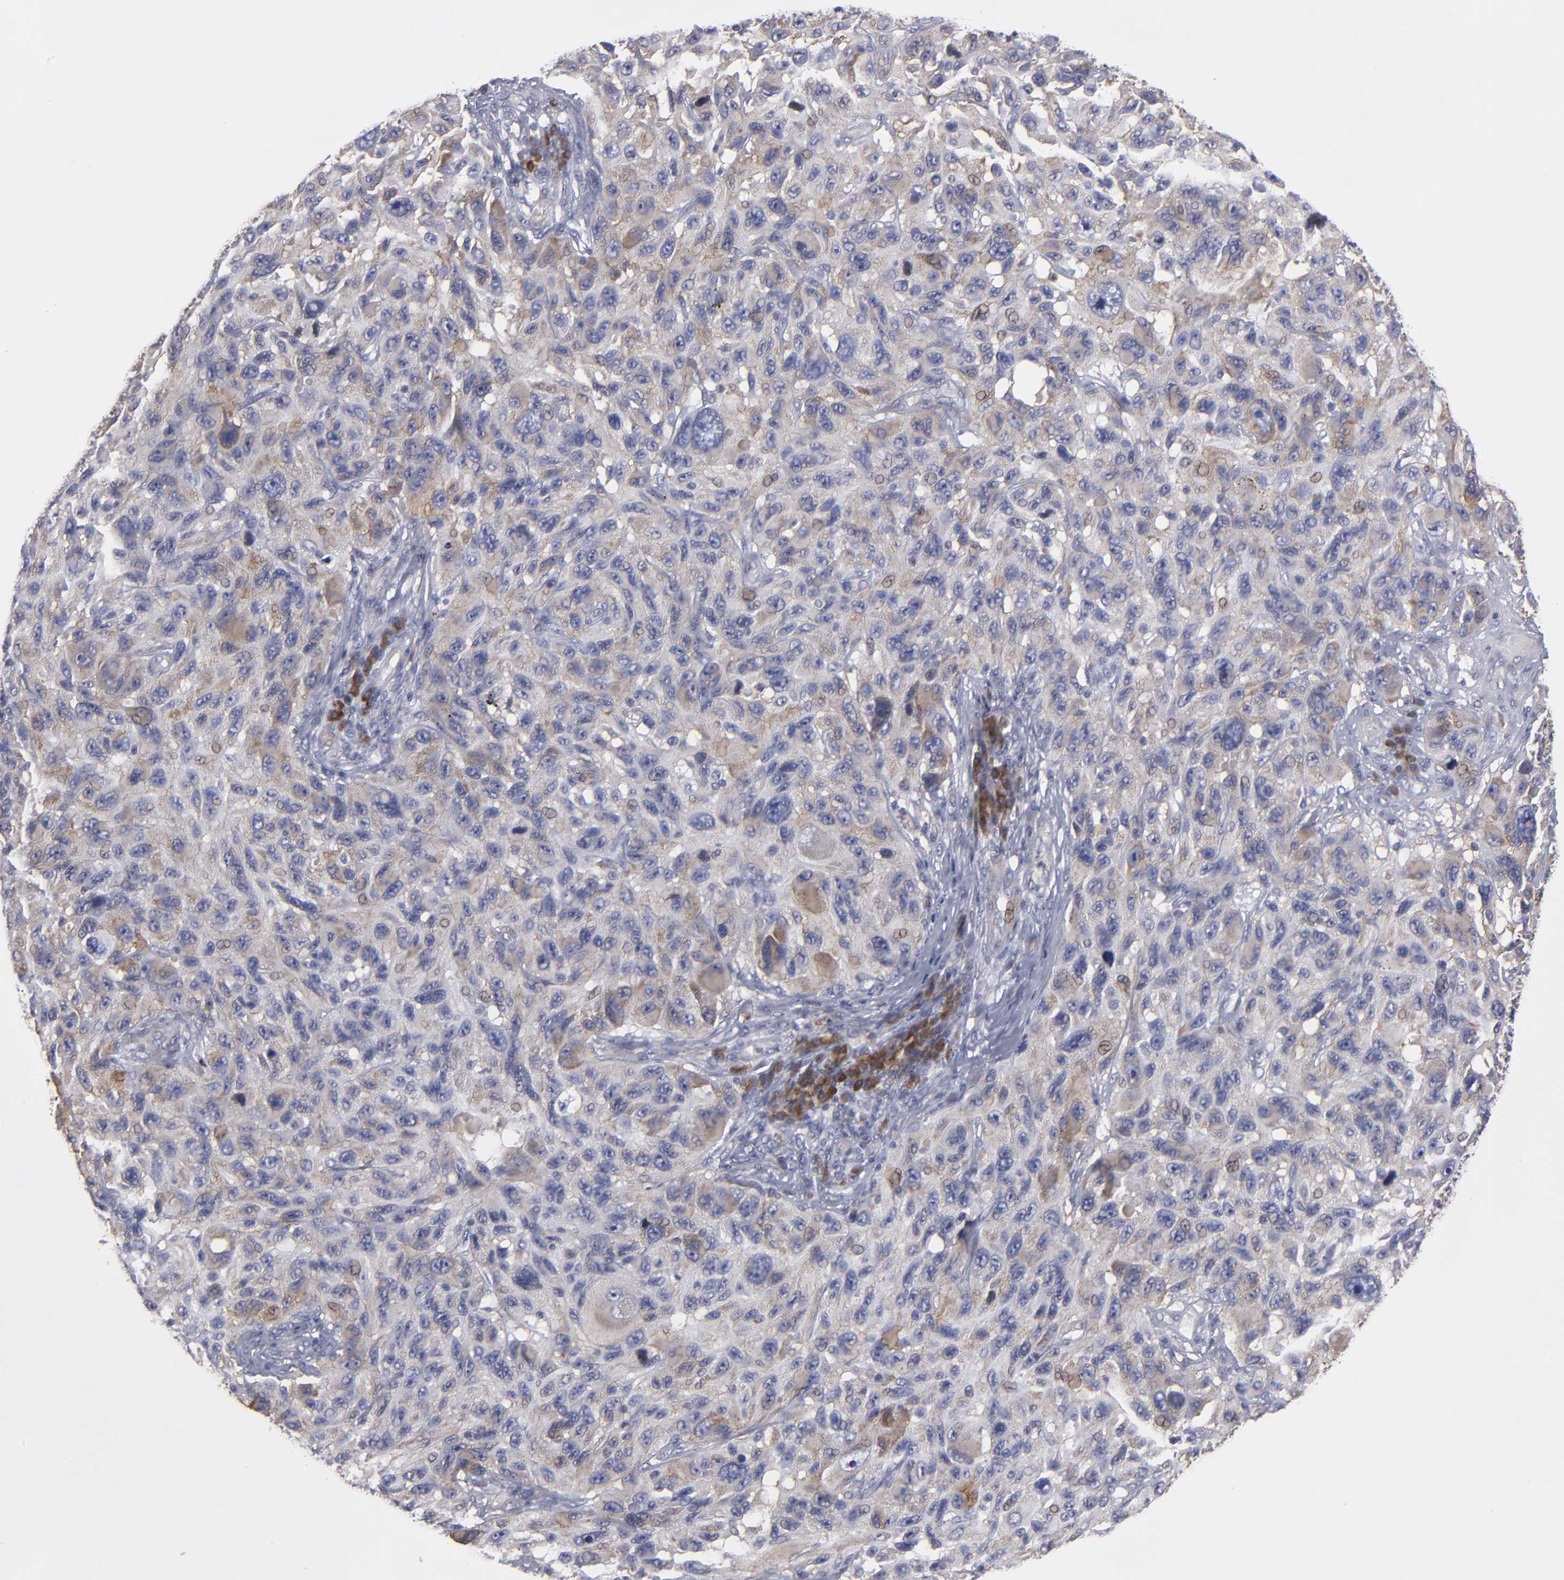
{"staining": {"intensity": "moderate", "quantity": ">75%", "location": "cytoplasmic/membranous"}, "tissue": "melanoma", "cell_type": "Tumor cells", "image_type": "cancer", "snomed": [{"axis": "morphology", "description": "Malignant melanoma, NOS"}, {"axis": "topography", "description": "Skin"}], "caption": "Brown immunohistochemical staining in human melanoma shows moderate cytoplasmic/membranous positivity in approximately >75% of tumor cells.", "gene": "CEP97", "patient": {"sex": "male", "age": 53}}